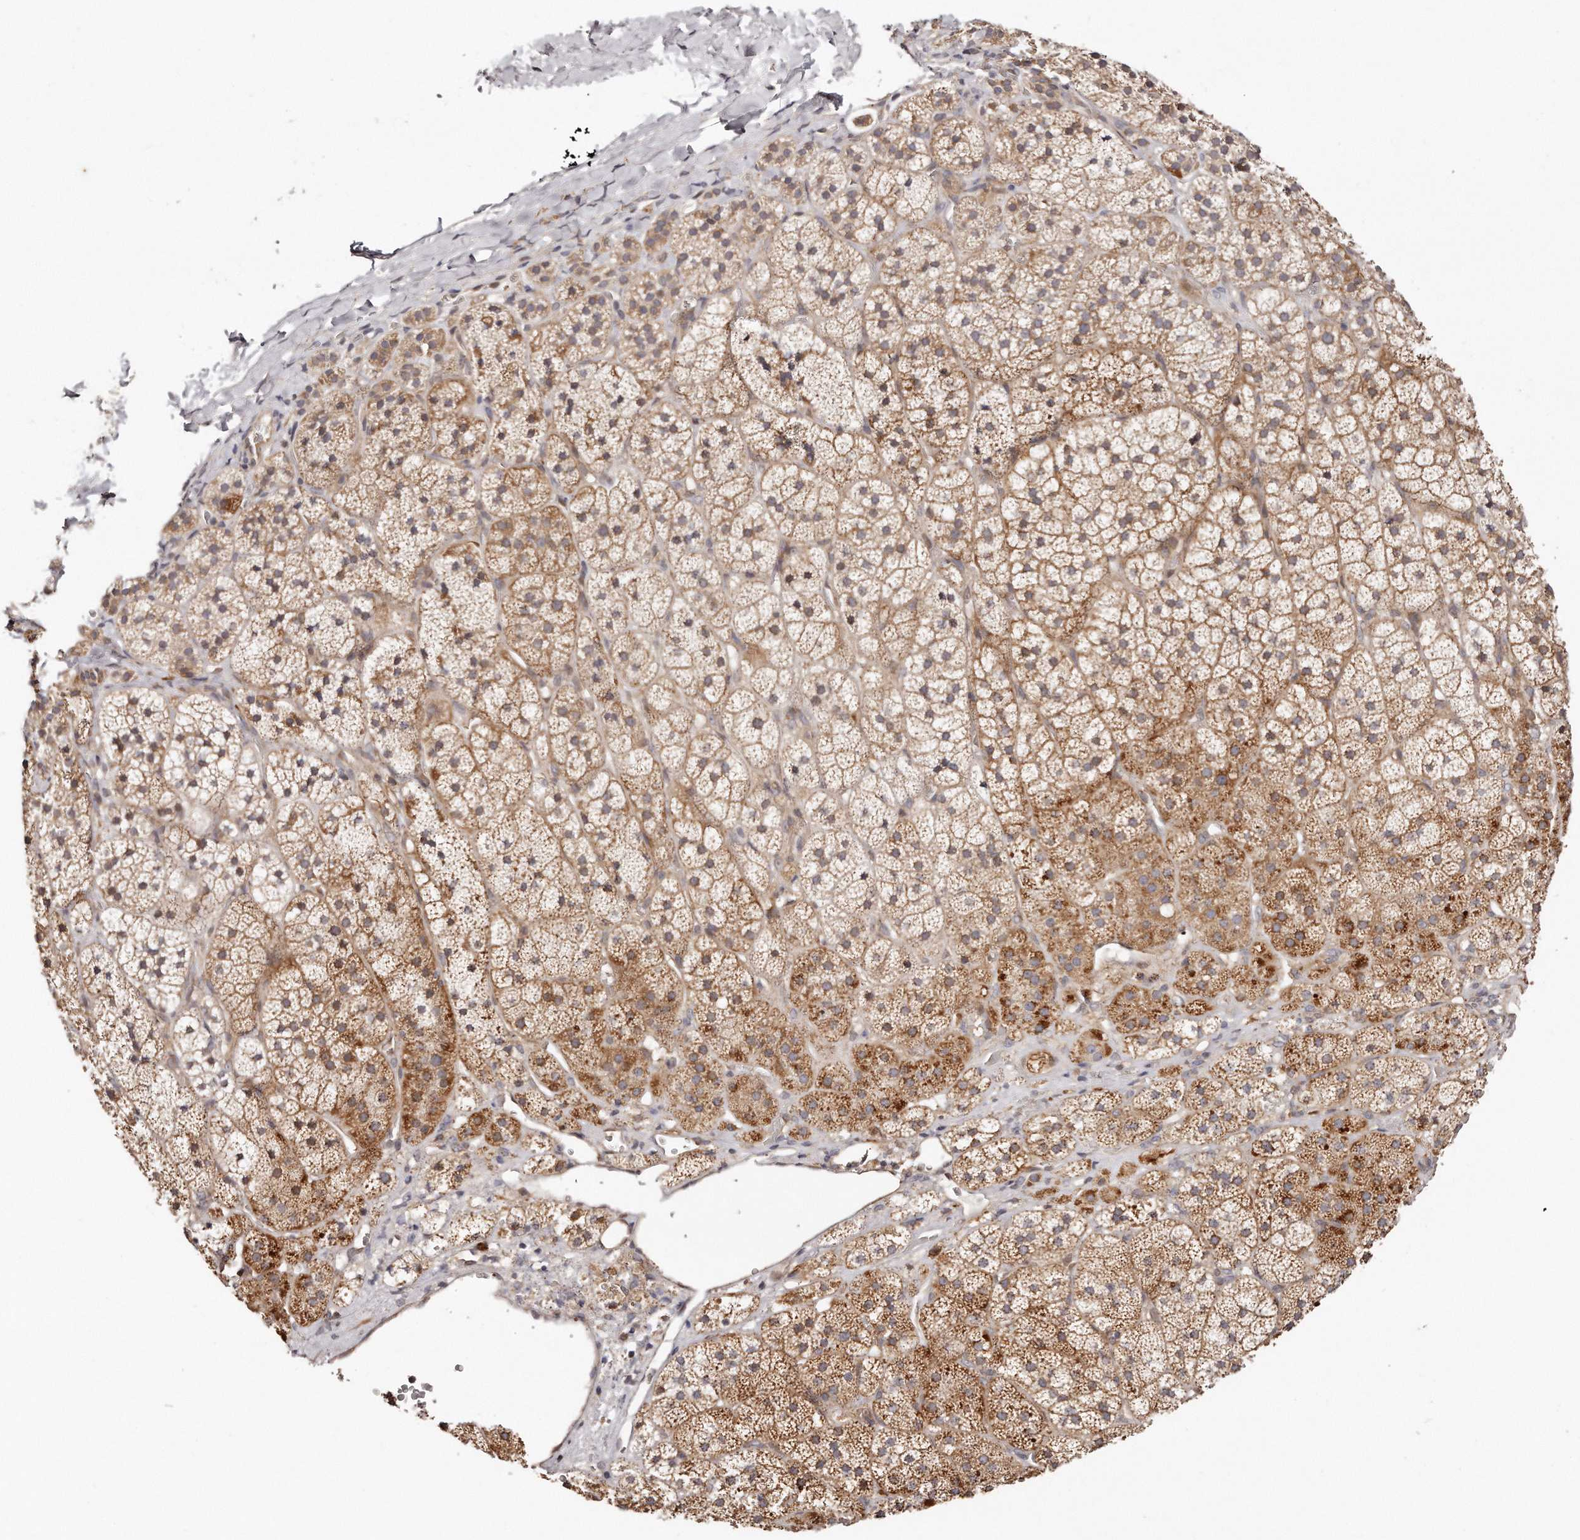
{"staining": {"intensity": "strong", "quantity": "25%-75%", "location": "cytoplasmic/membranous"}, "tissue": "adrenal gland", "cell_type": "Glandular cells", "image_type": "normal", "snomed": [{"axis": "morphology", "description": "Normal tissue, NOS"}, {"axis": "topography", "description": "Adrenal gland"}], "caption": "This is a photomicrograph of IHC staining of normal adrenal gland, which shows strong staining in the cytoplasmic/membranous of glandular cells.", "gene": "GBP4", "patient": {"sex": "female", "age": 44}}